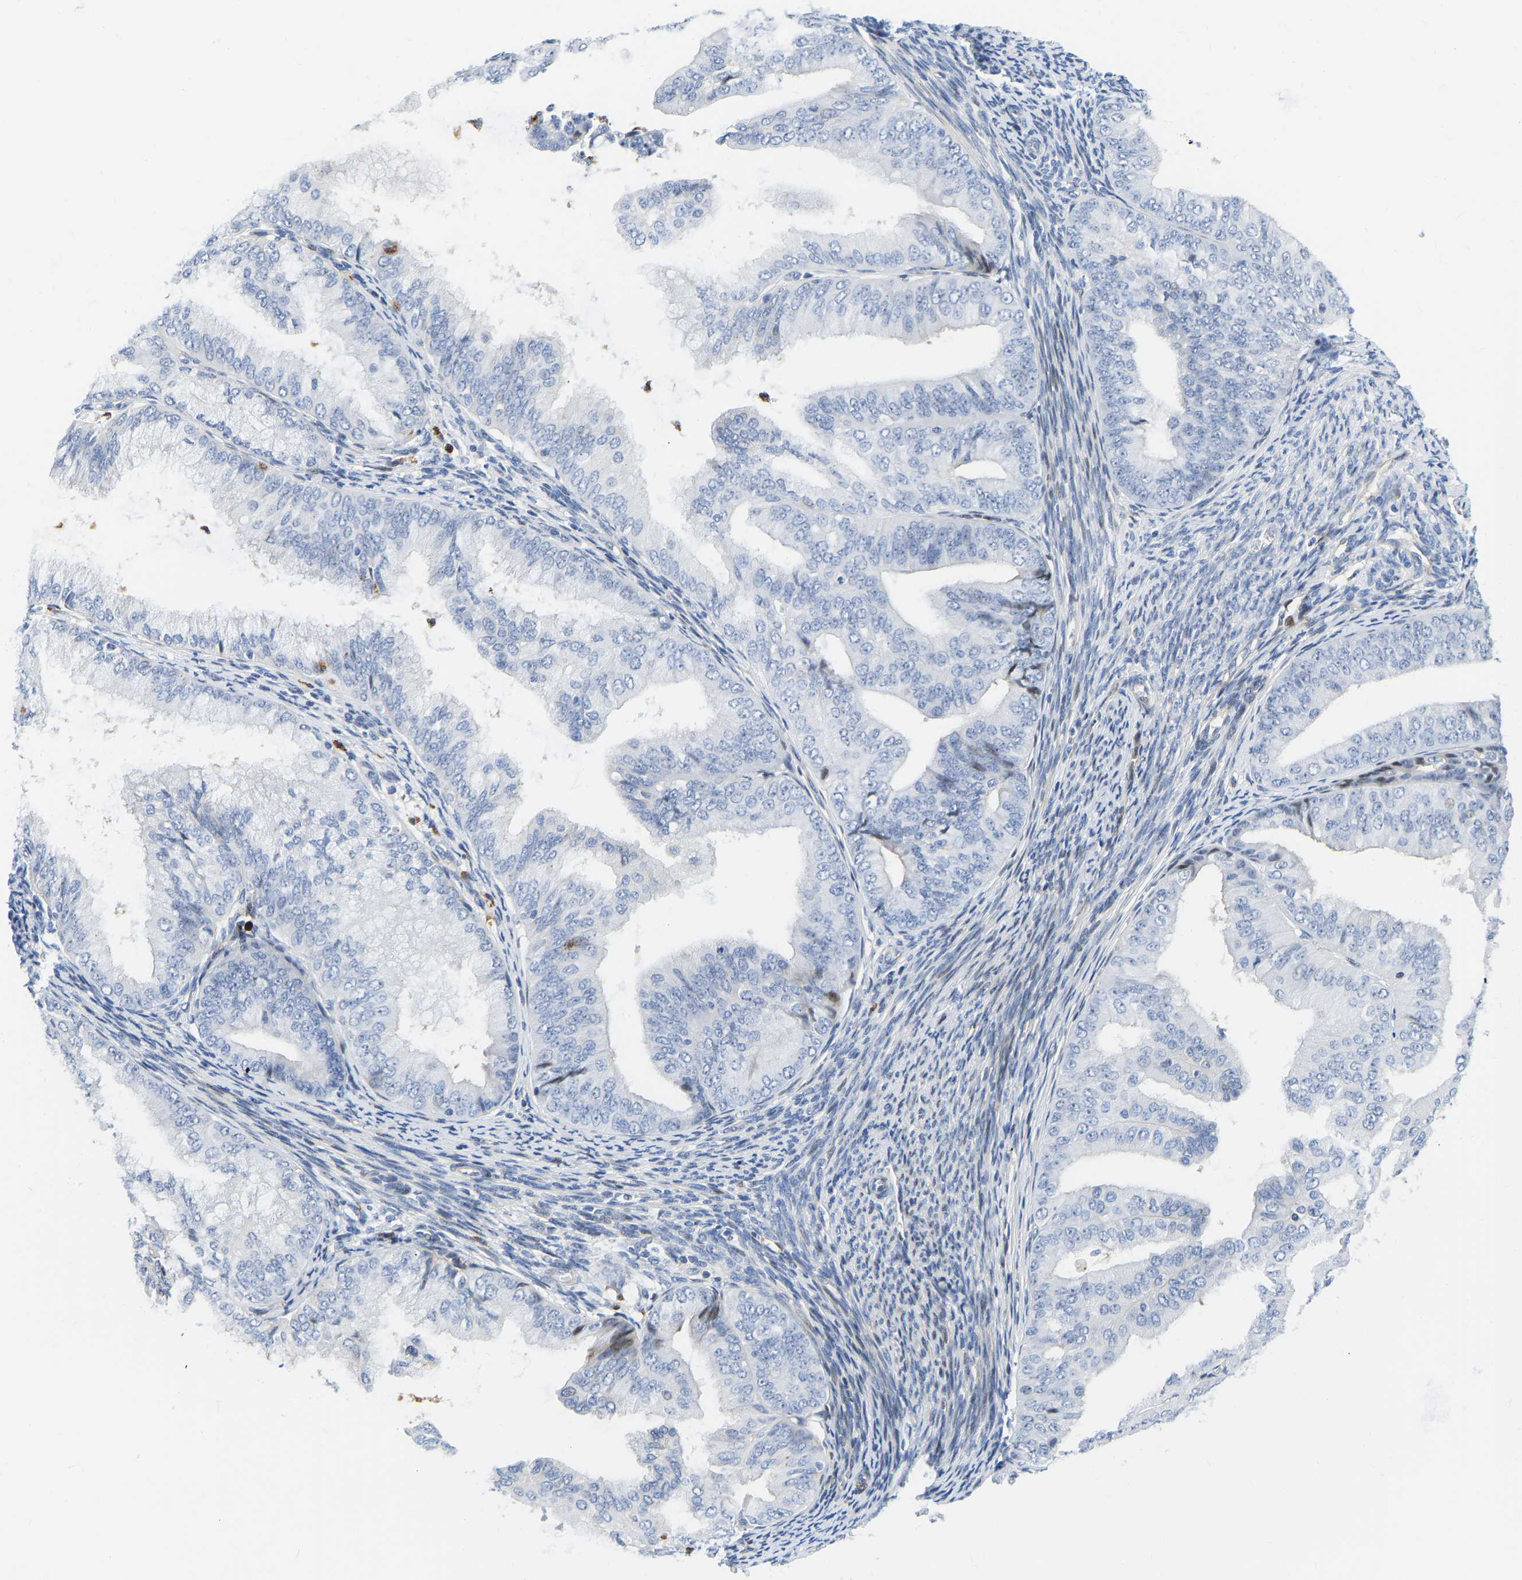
{"staining": {"intensity": "negative", "quantity": "none", "location": "none"}, "tissue": "endometrial cancer", "cell_type": "Tumor cells", "image_type": "cancer", "snomed": [{"axis": "morphology", "description": "Adenocarcinoma, NOS"}, {"axis": "topography", "description": "Endometrium"}], "caption": "DAB immunohistochemical staining of human endometrial cancer (adenocarcinoma) shows no significant staining in tumor cells.", "gene": "HDAC5", "patient": {"sex": "female", "age": 63}}